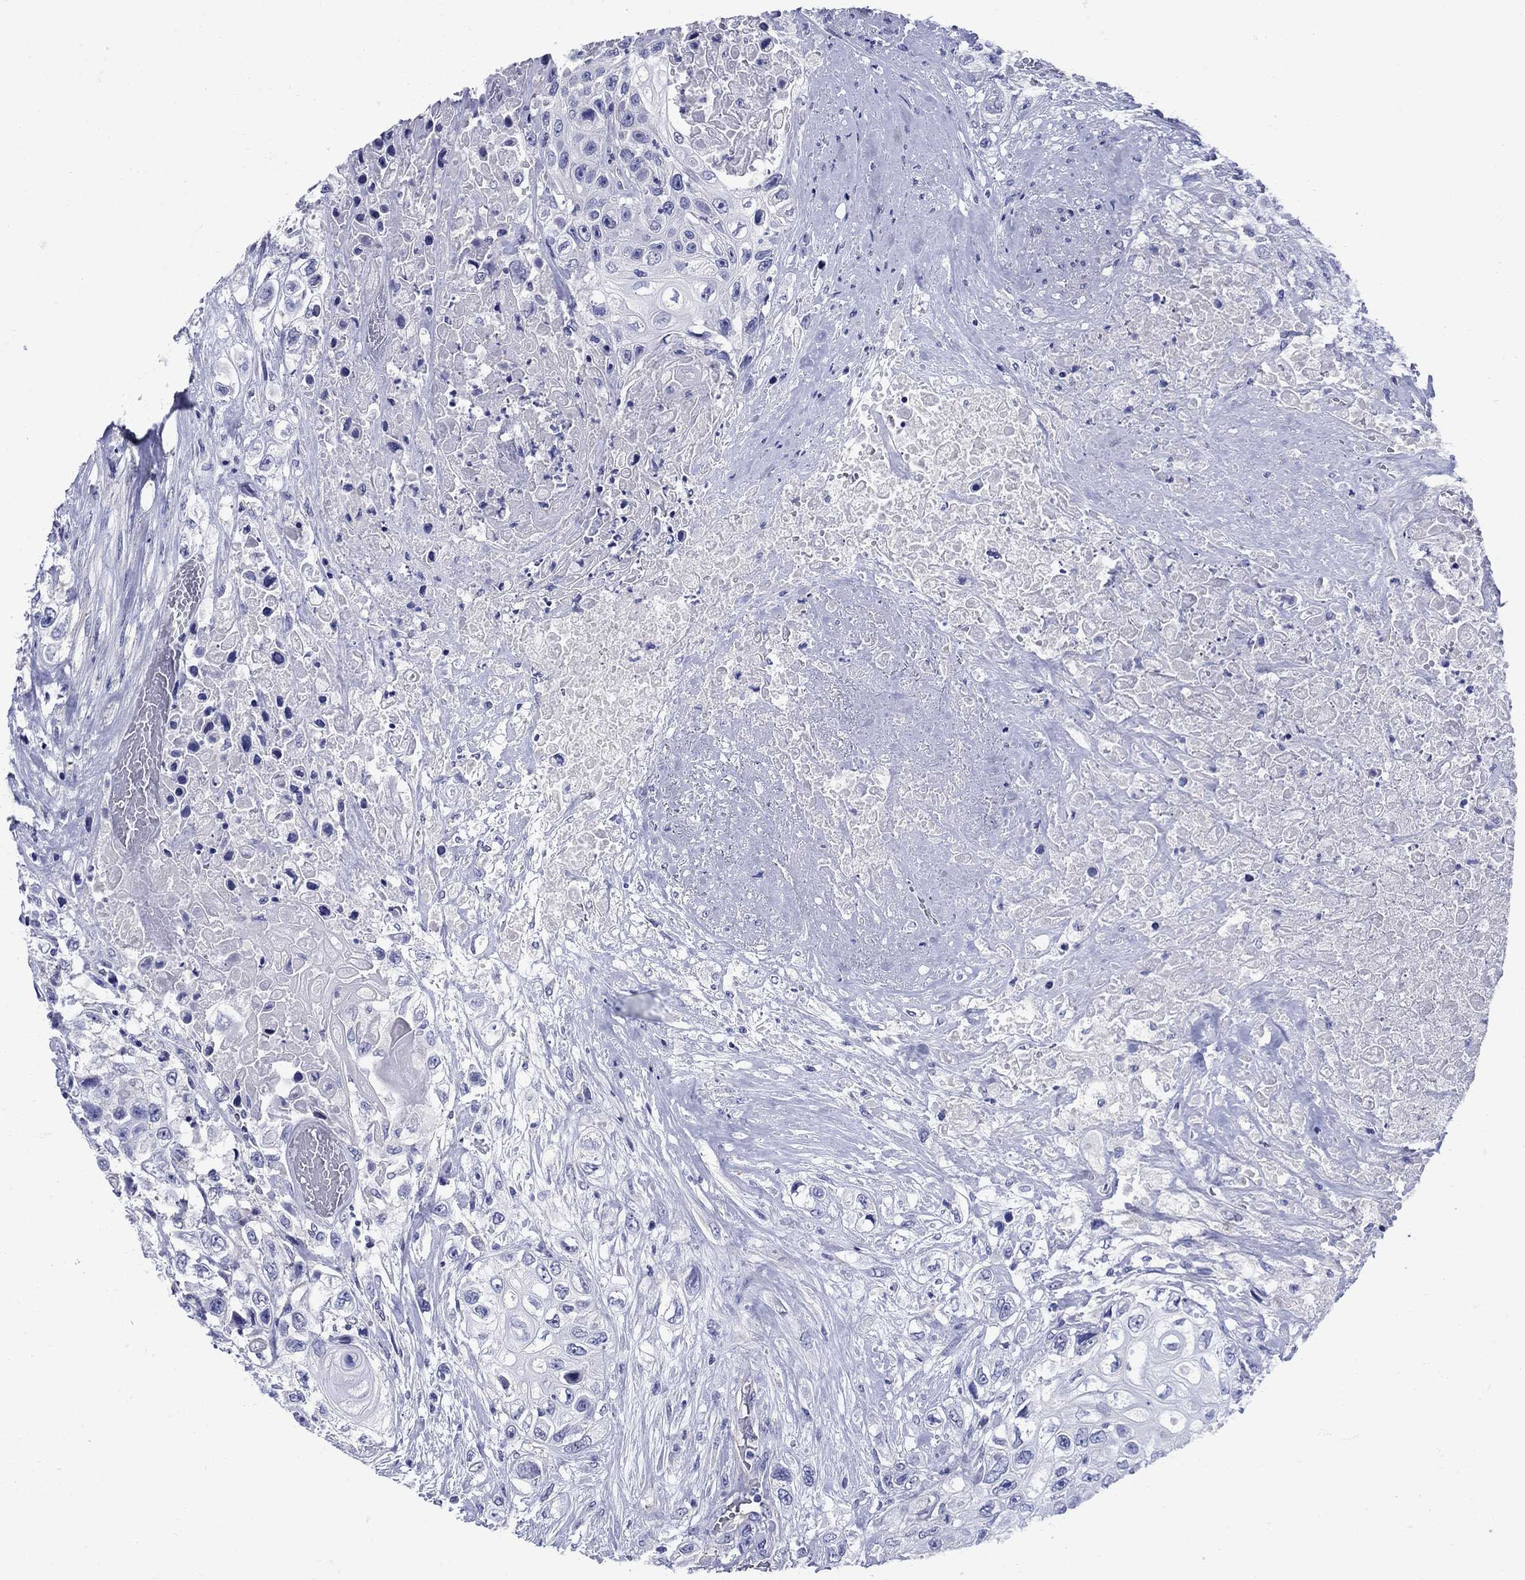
{"staining": {"intensity": "negative", "quantity": "none", "location": "none"}, "tissue": "urothelial cancer", "cell_type": "Tumor cells", "image_type": "cancer", "snomed": [{"axis": "morphology", "description": "Urothelial carcinoma, High grade"}, {"axis": "topography", "description": "Urinary bladder"}], "caption": "This is an IHC micrograph of high-grade urothelial carcinoma. There is no expression in tumor cells.", "gene": "SMCP", "patient": {"sex": "female", "age": 56}}